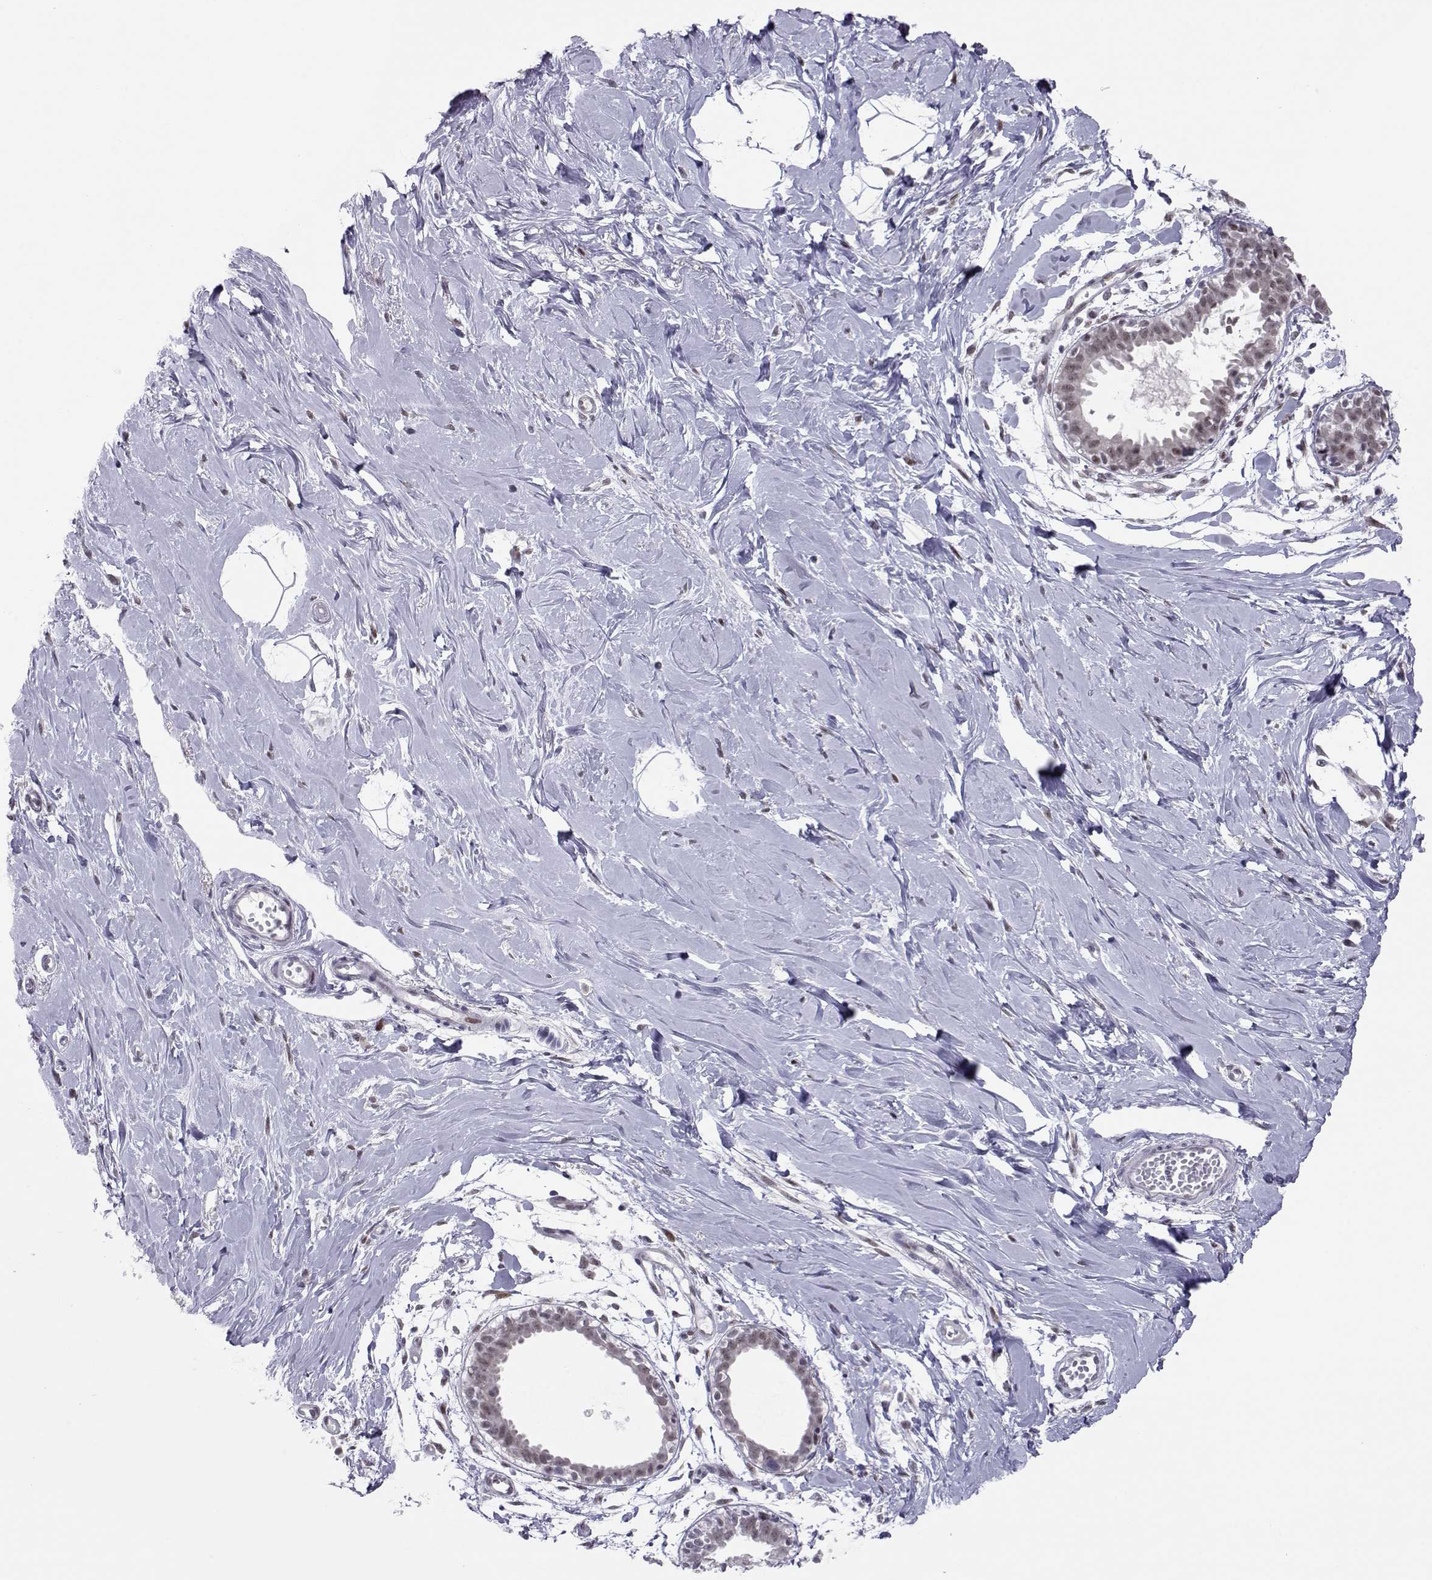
{"staining": {"intensity": "weak", "quantity": ">75%", "location": "nuclear"}, "tissue": "breast", "cell_type": "Adipocytes", "image_type": "normal", "snomed": [{"axis": "morphology", "description": "Normal tissue, NOS"}, {"axis": "topography", "description": "Breast"}], "caption": "A brown stain labels weak nuclear staining of a protein in adipocytes of unremarkable breast.", "gene": "SIX6", "patient": {"sex": "female", "age": 49}}